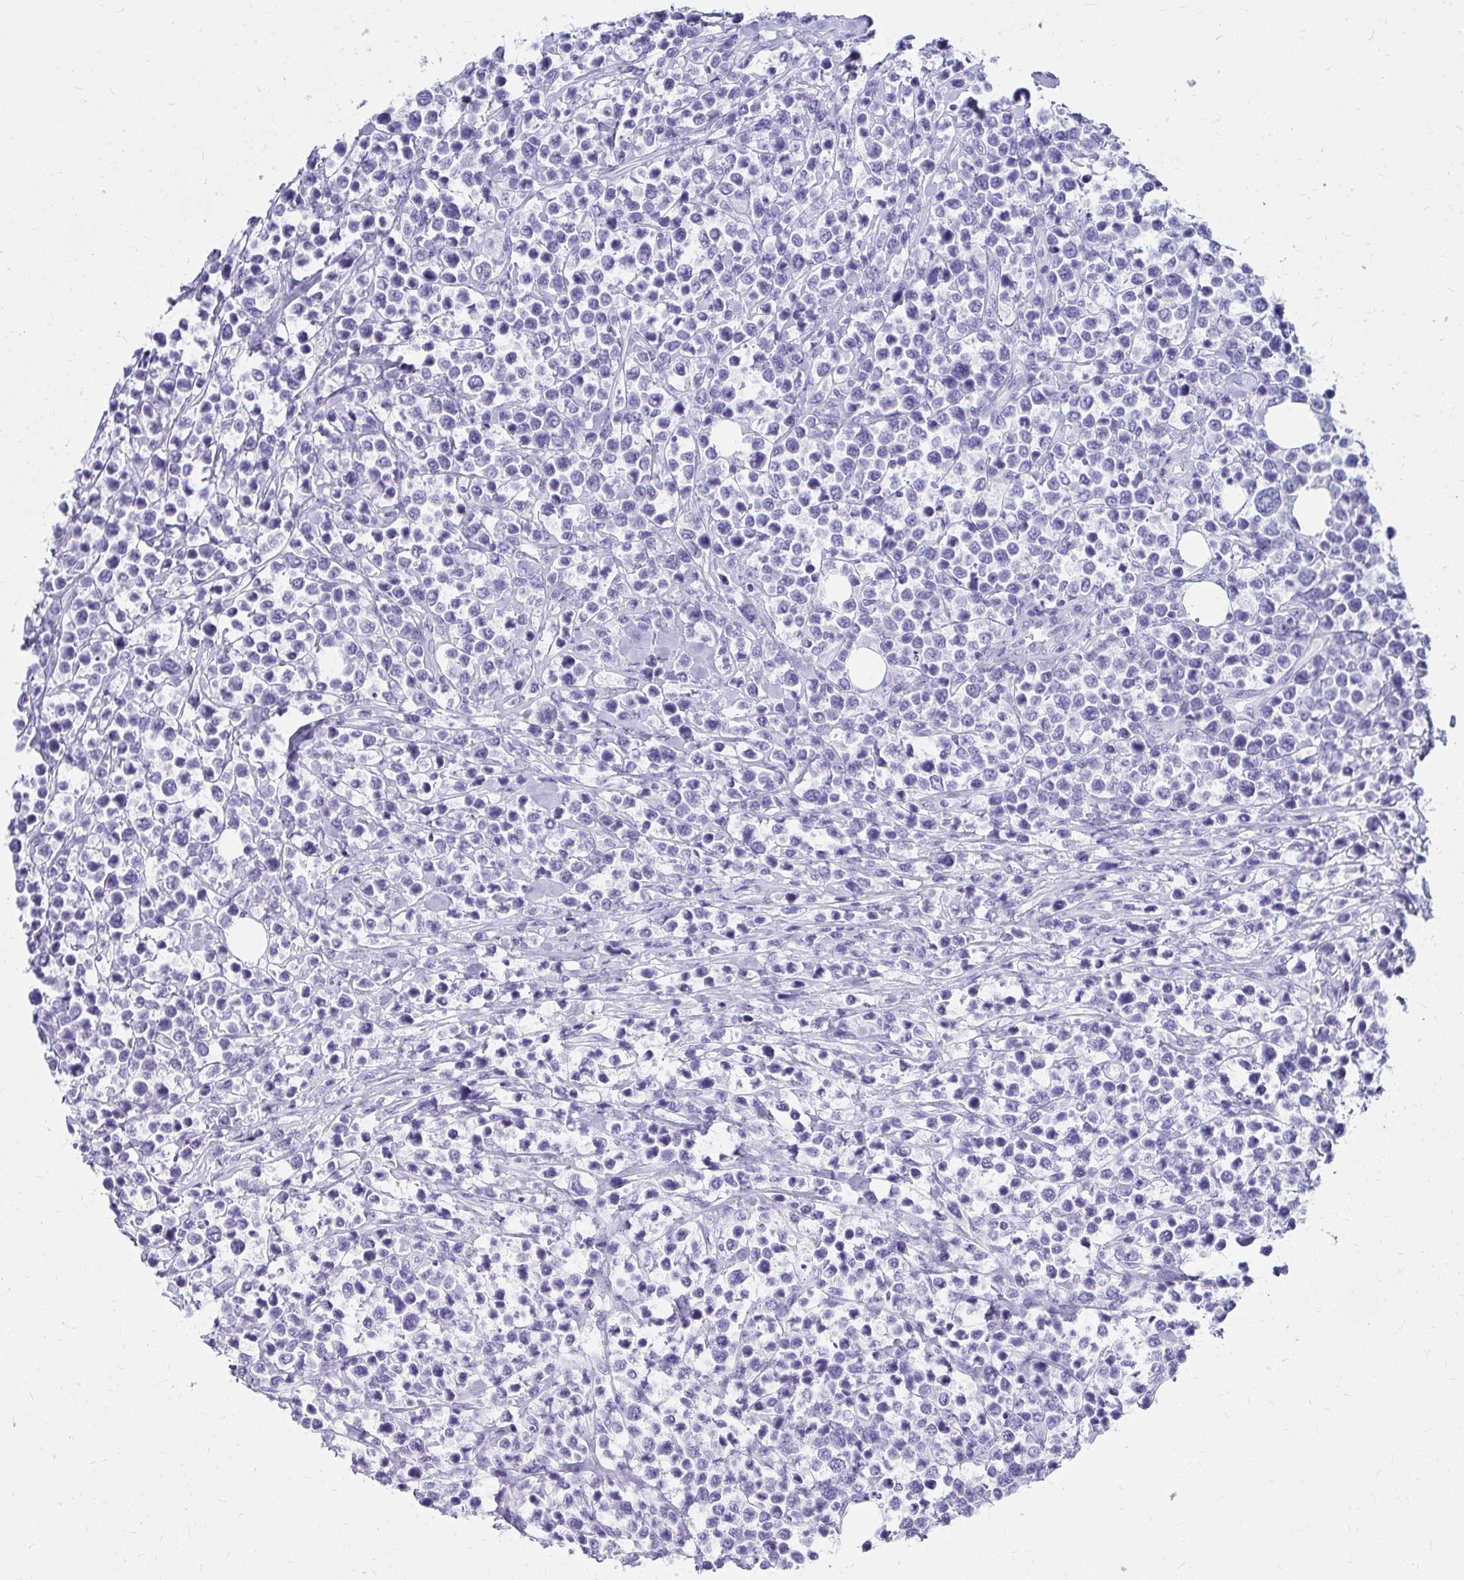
{"staining": {"intensity": "negative", "quantity": "none", "location": "none"}, "tissue": "lymphoma", "cell_type": "Tumor cells", "image_type": "cancer", "snomed": [{"axis": "morphology", "description": "Malignant lymphoma, non-Hodgkin's type, Low grade"}, {"axis": "topography", "description": "Lymph node"}], "caption": "This is an IHC micrograph of lymphoma. There is no expression in tumor cells.", "gene": "DPEP3", "patient": {"sex": "male", "age": 60}}